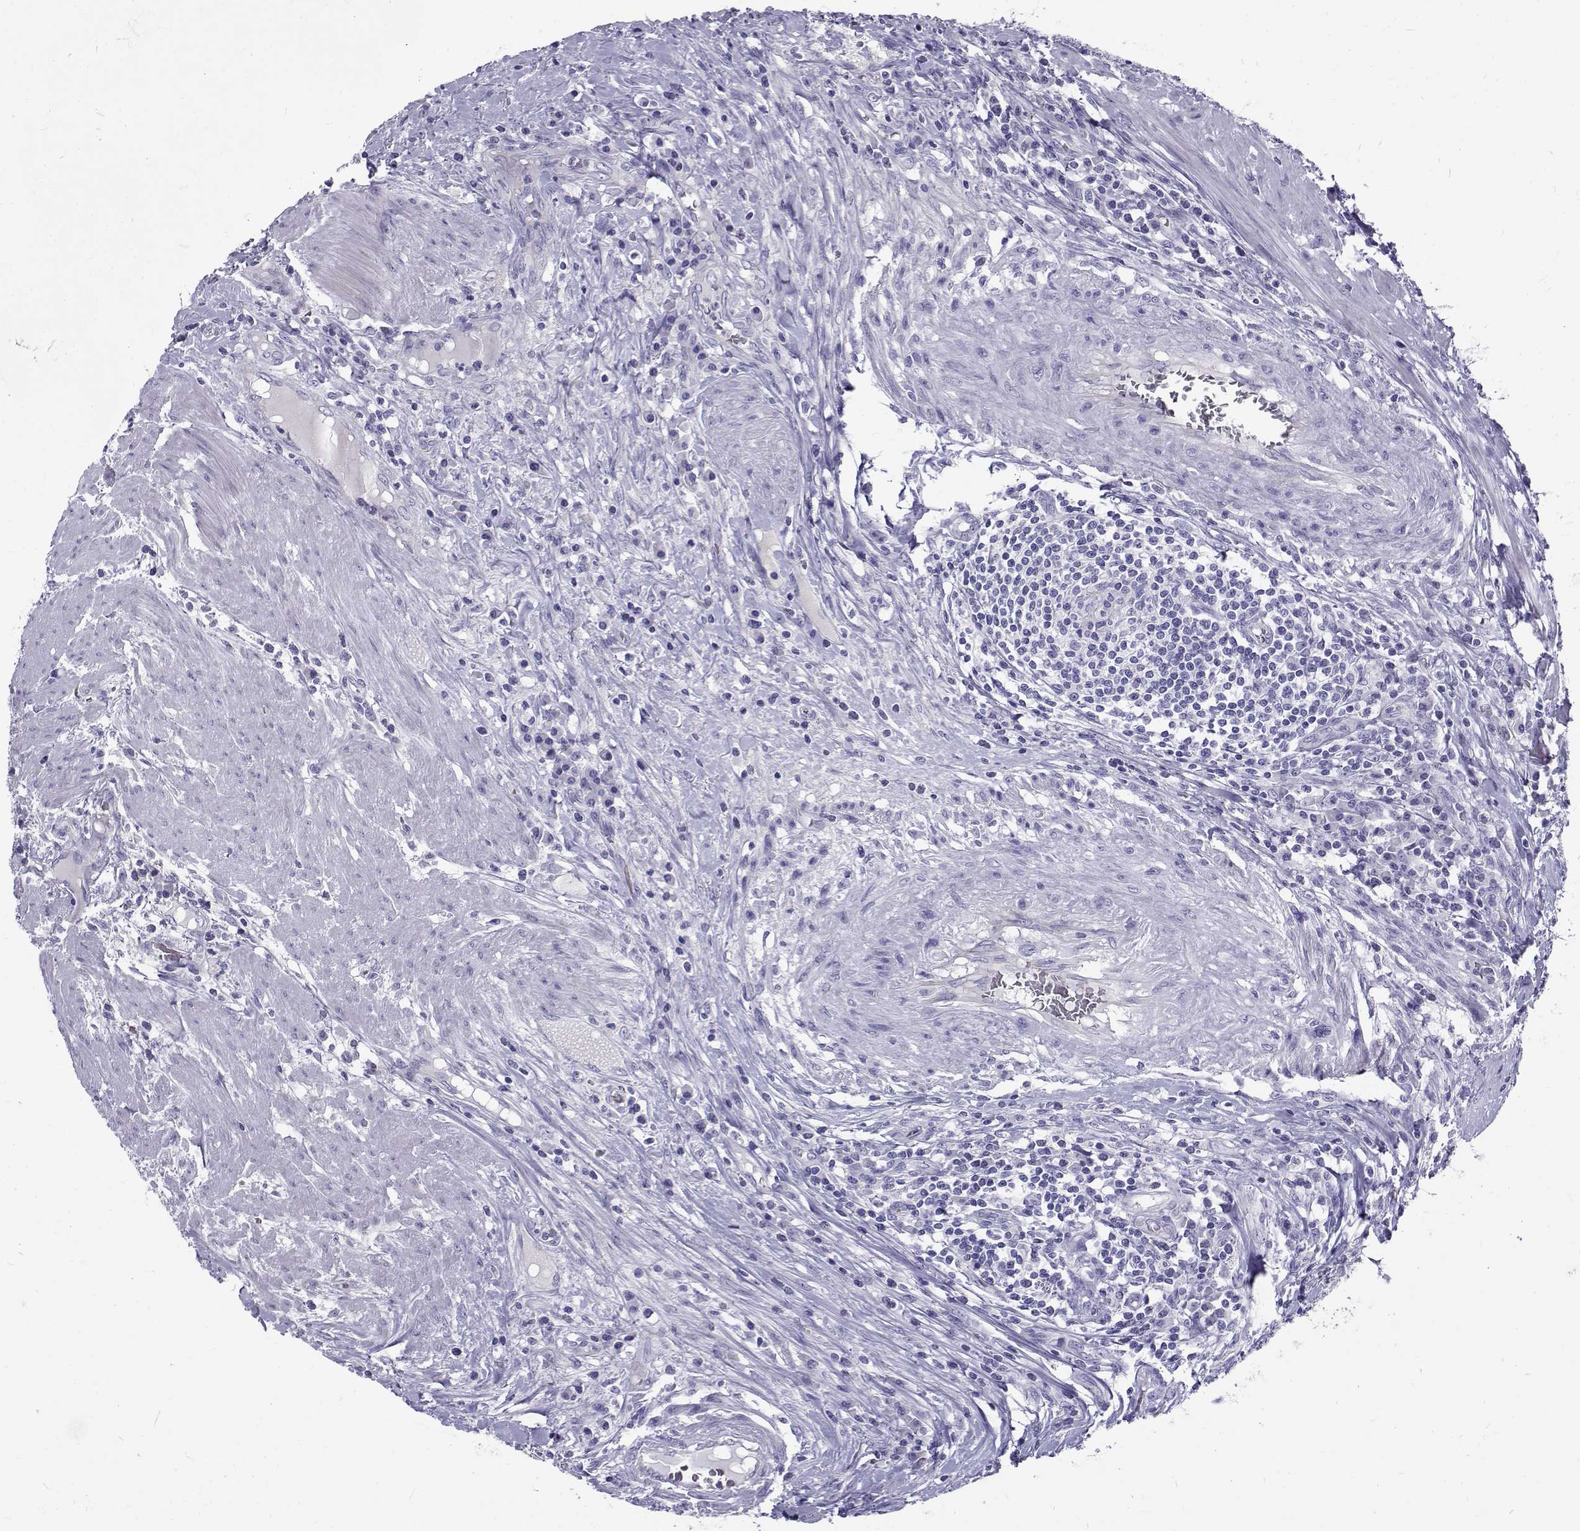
{"staining": {"intensity": "negative", "quantity": "none", "location": "none"}, "tissue": "colorectal cancer", "cell_type": "Tumor cells", "image_type": "cancer", "snomed": [{"axis": "morphology", "description": "Adenocarcinoma, NOS"}, {"axis": "topography", "description": "Colon"}], "caption": "Histopathology image shows no significant protein expression in tumor cells of colorectal cancer (adenocarcinoma).", "gene": "IGSF1", "patient": {"sex": "male", "age": 53}}